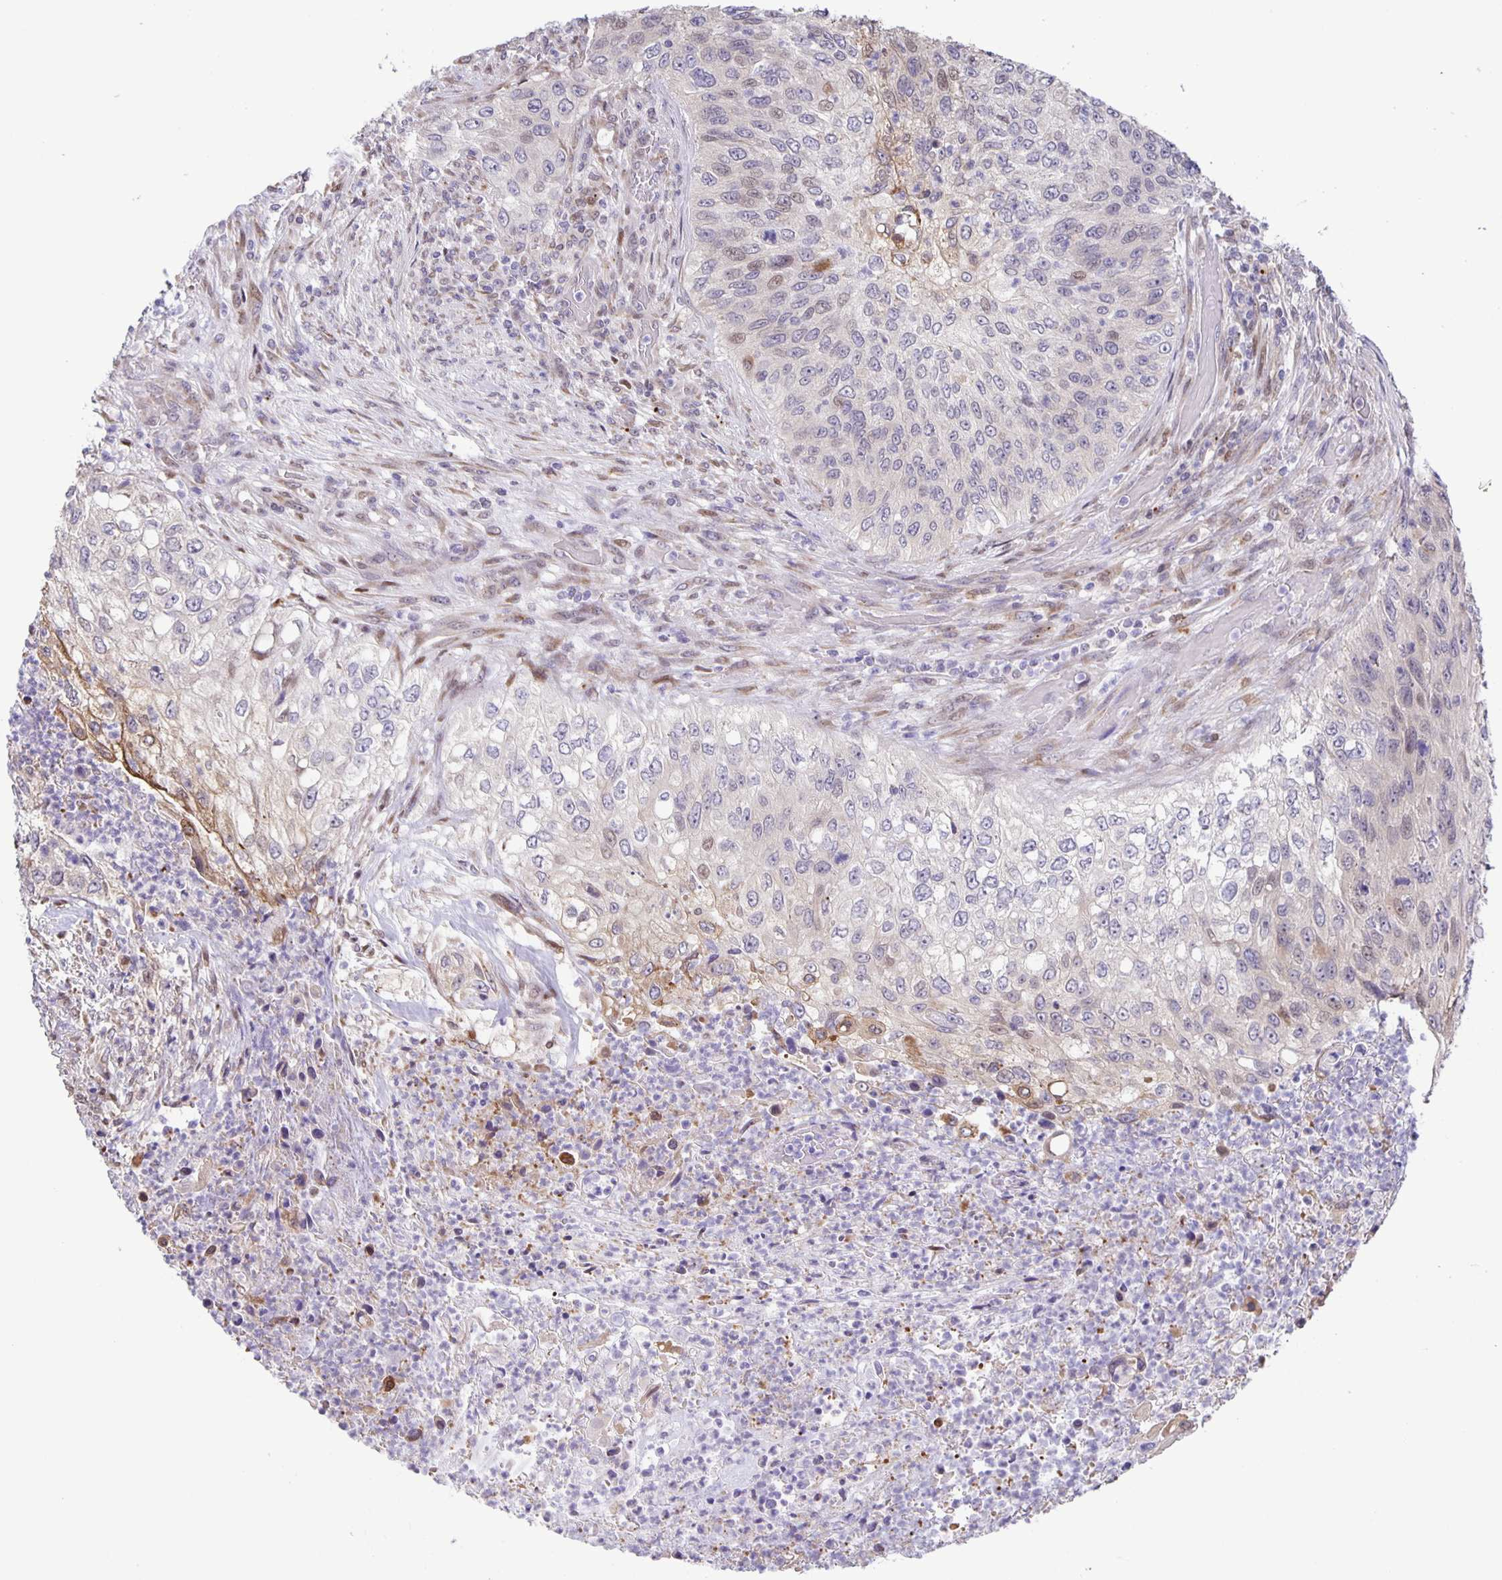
{"staining": {"intensity": "weak", "quantity": "<25%", "location": "cytoplasmic/membranous"}, "tissue": "urothelial cancer", "cell_type": "Tumor cells", "image_type": "cancer", "snomed": [{"axis": "morphology", "description": "Urothelial carcinoma, High grade"}, {"axis": "topography", "description": "Urinary bladder"}], "caption": "A micrograph of high-grade urothelial carcinoma stained for a protein exhibits no brown staining in tumor cells.", "gene": "MAPK12", "patient": {"sex": "female", "age": 60}}